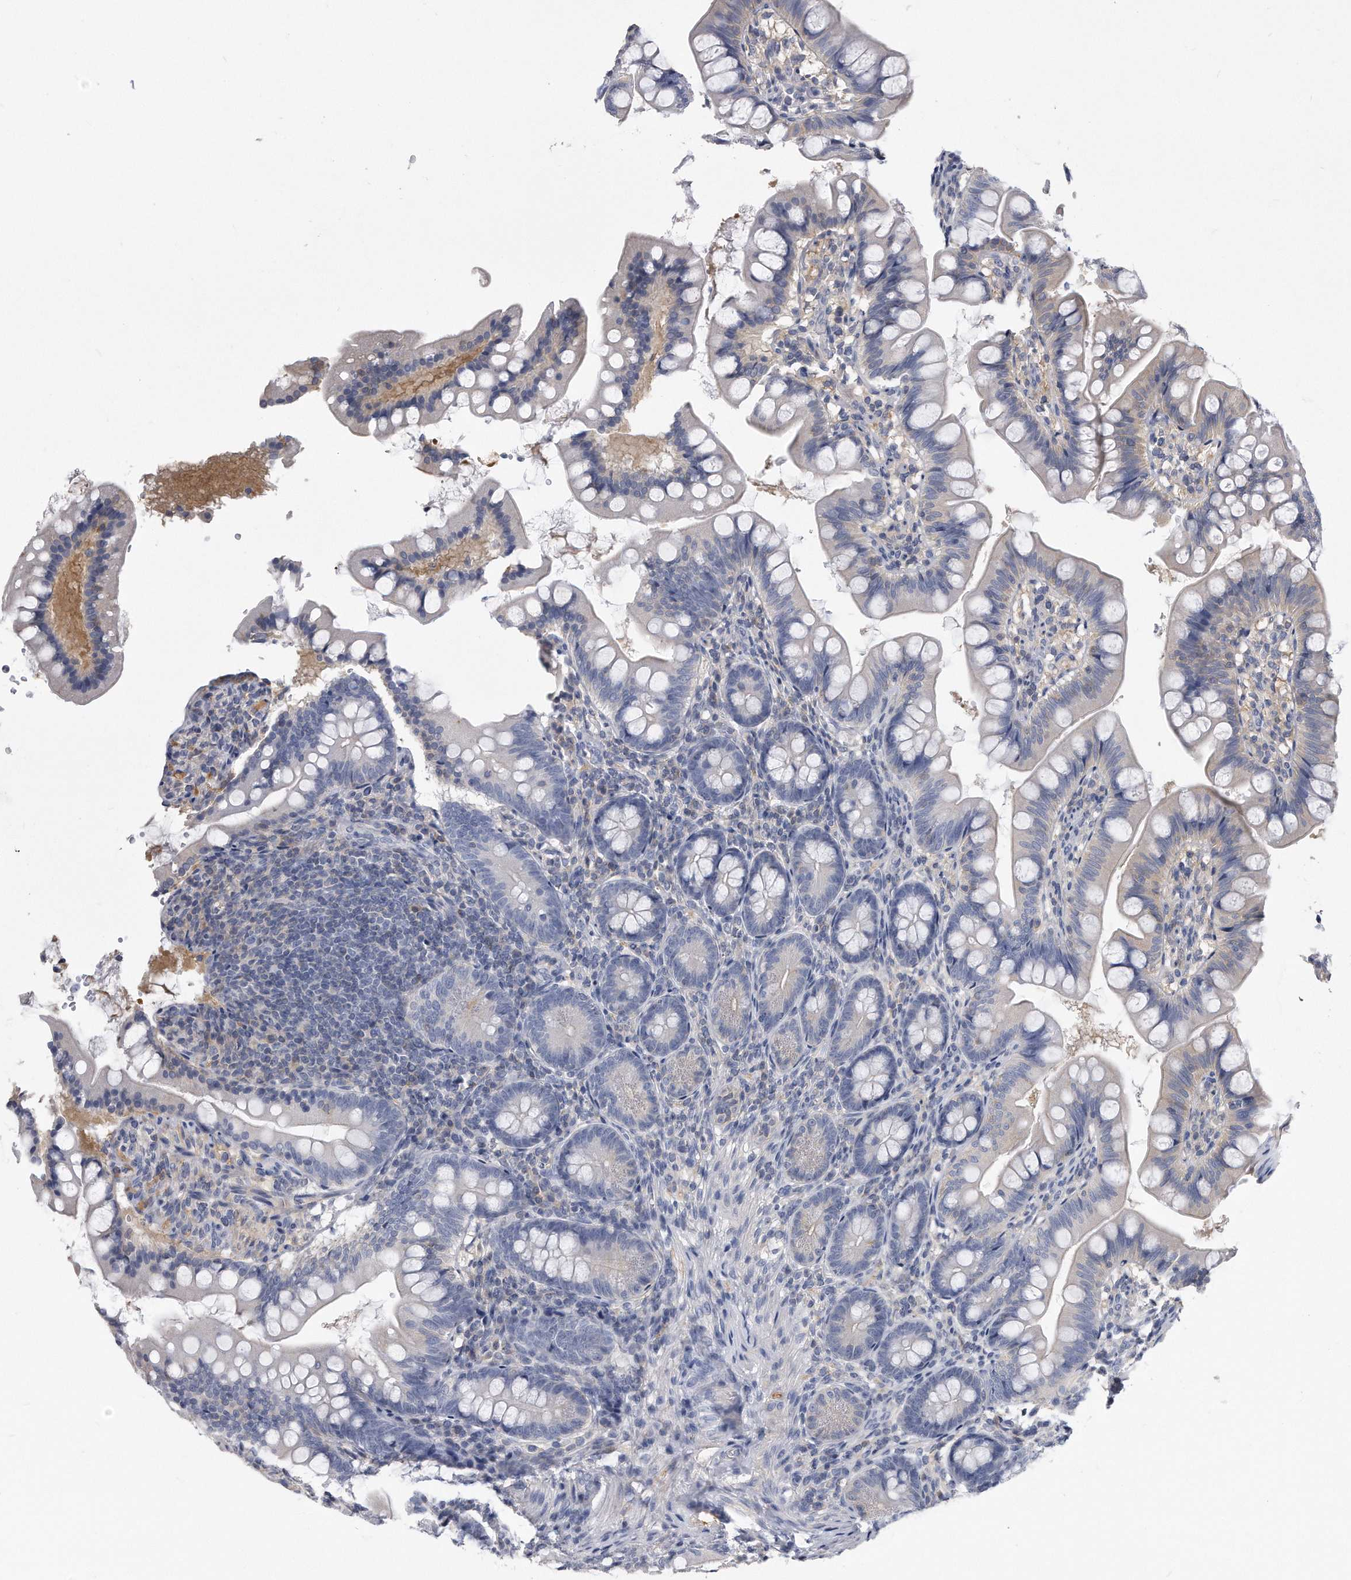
{"staining": {"intensity": "negative", "quantity": "none", "location": "none"}, "tissue": "small intestine", "cell_type": "Glandular cells", "image_type": "normal", "snomed": [{"axis": "morphology", "description": "Normal tissue, NOS"}, {"axis": "topography", "description": "Small intestine"}], "caption": "Histopathology image shows no significant protein expression in glandular cells of unremarkable small intestine.", "gene": "PYGB", "patient": {"sex": "male", "age": 7}}